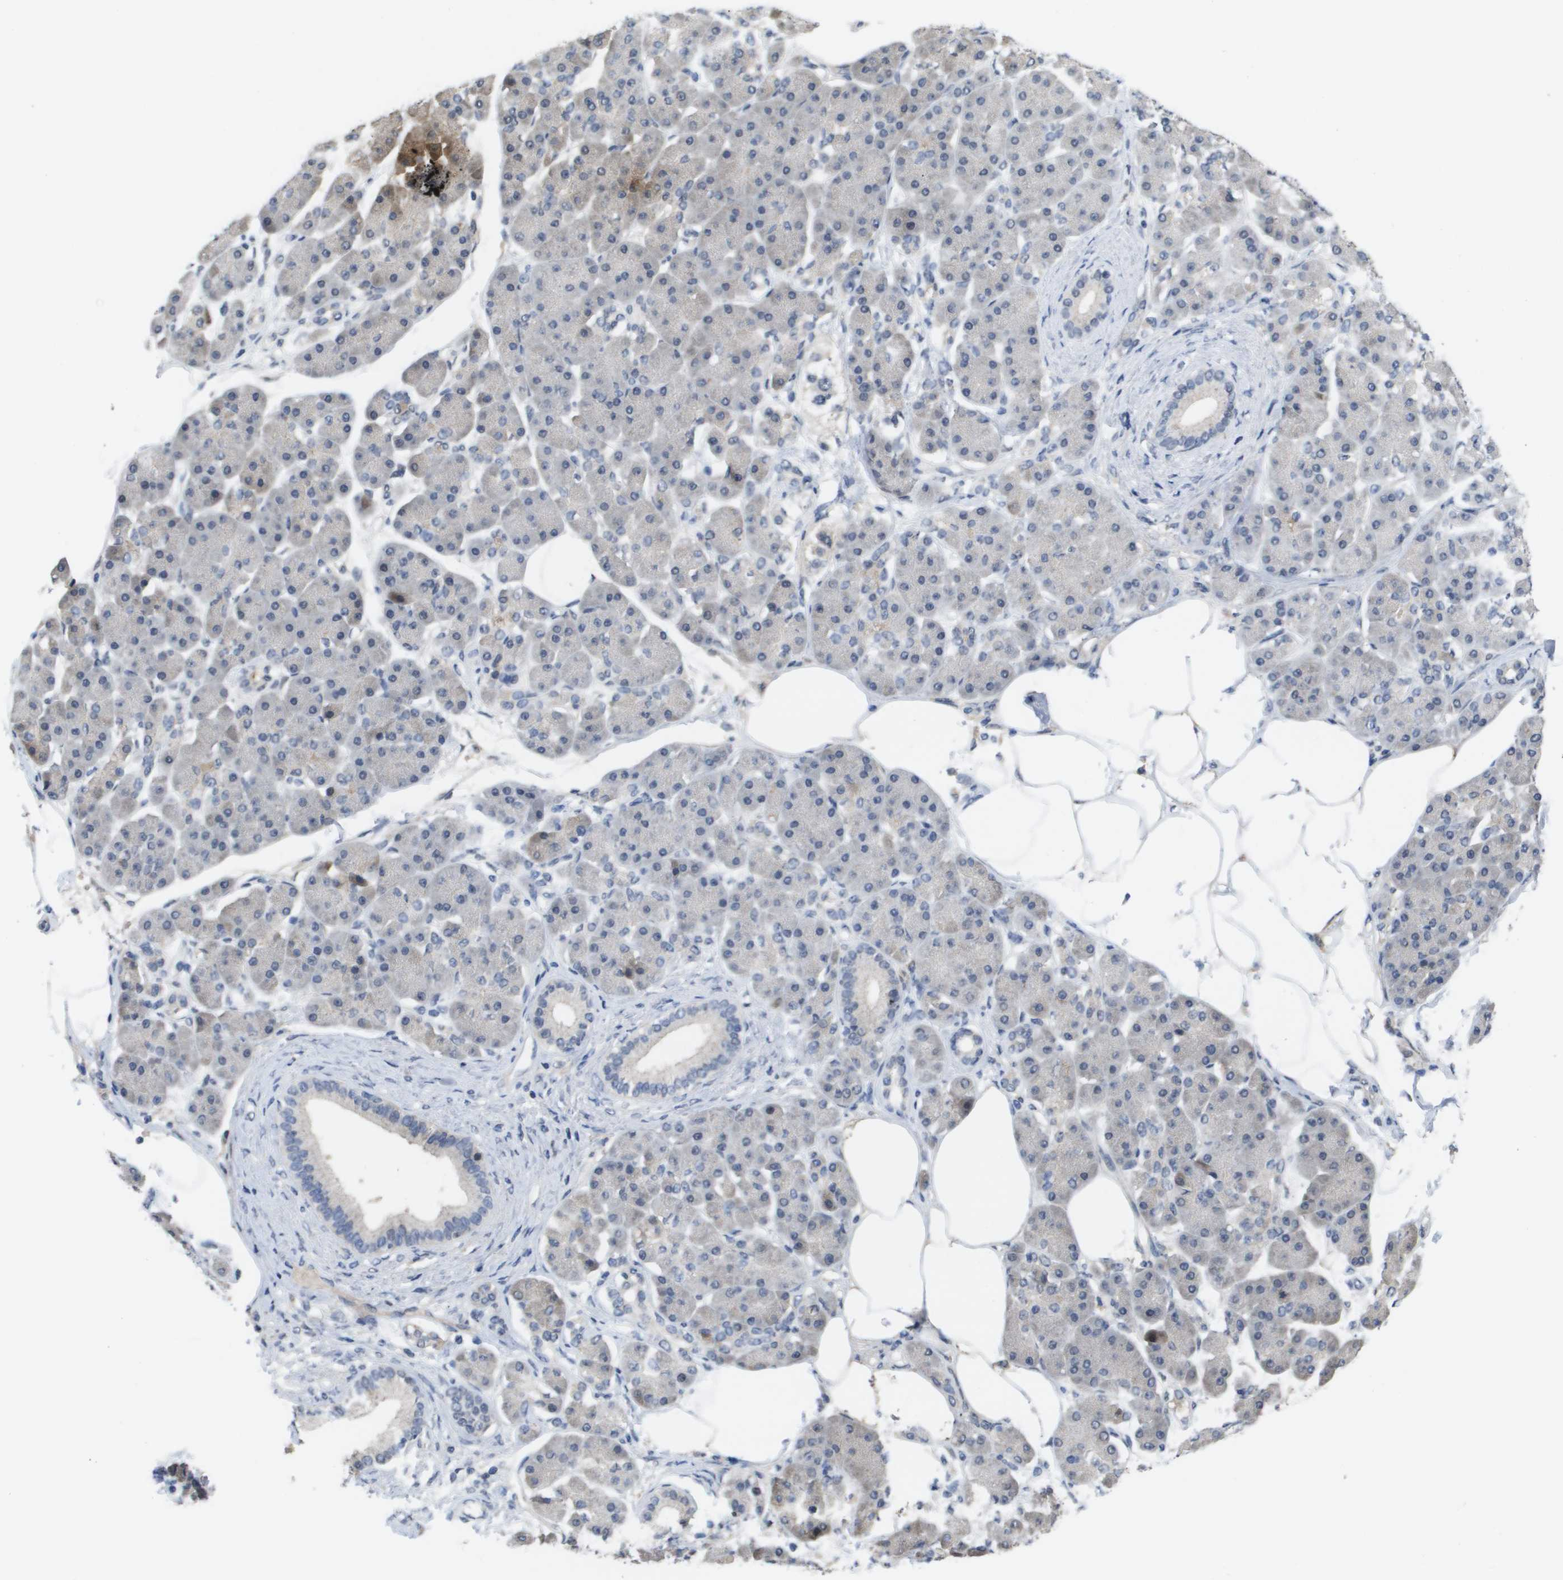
{"staining": {"intensity": "negative", "quantity": "none", "location": "none"}, "tissue": "pancreatic cancer", "cell_type": "Tumor cells", "image_type": "cancer", "snomed": [{"axis": "morphology", "description": "Adenocarcinoma, NOS"}, {"axis": "morphology", "description": "Adenocarcinoma, metastatic, NOS"}, {"axis": "topography", "description": "Lymph node"}, {"axis": "topography", "description": "Pancreas"}, {"axis": "topography", "description": "Duodenum"}], "caption": "Tumor cells are negative for protein expression in human pancreatic cancer (metastatic adenocarcinoma).", "gene": "AMBRA1", "patient": {"sex": "female", "age": 64}}